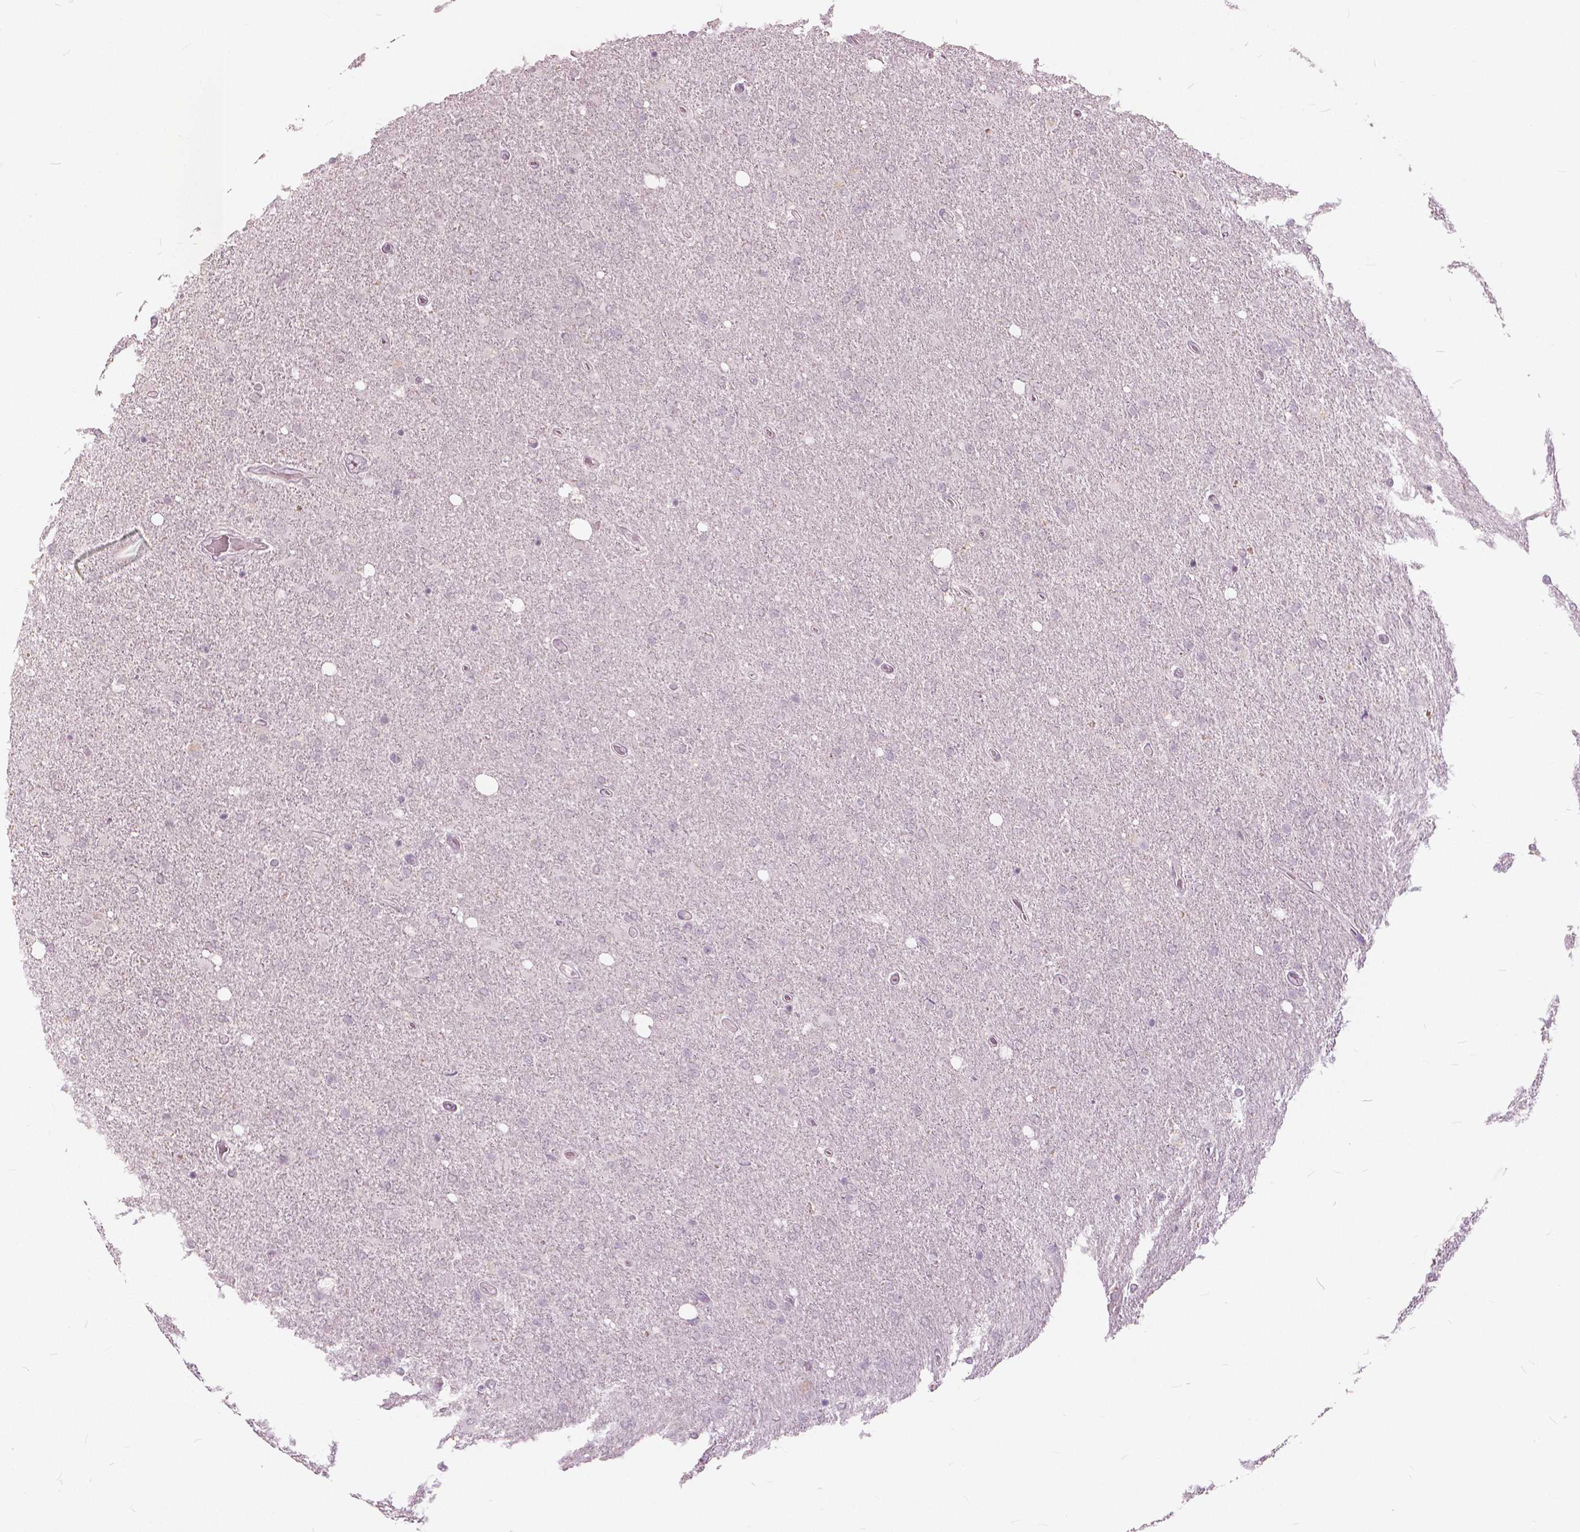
{"staining": {"intensity": "negative", "quantity": "none", "location": "none"}, "tissue": "glioma", "cell_type": "Tumor cells", "image_type": "cancer", "snomed": [{"axis": "morphology", "description": "Glioma, malignant, High grade"}, {"axis": "topography", "description": "Cerebral cortex"}], "caption": "The IHC photomicrograph has no significant positivity in tumor cells of malignant glioma (high-grade) tissue. Nuclei are stained in blue.", "gene": "NANOG", "patient": {"sex": "male", "age": 70}}